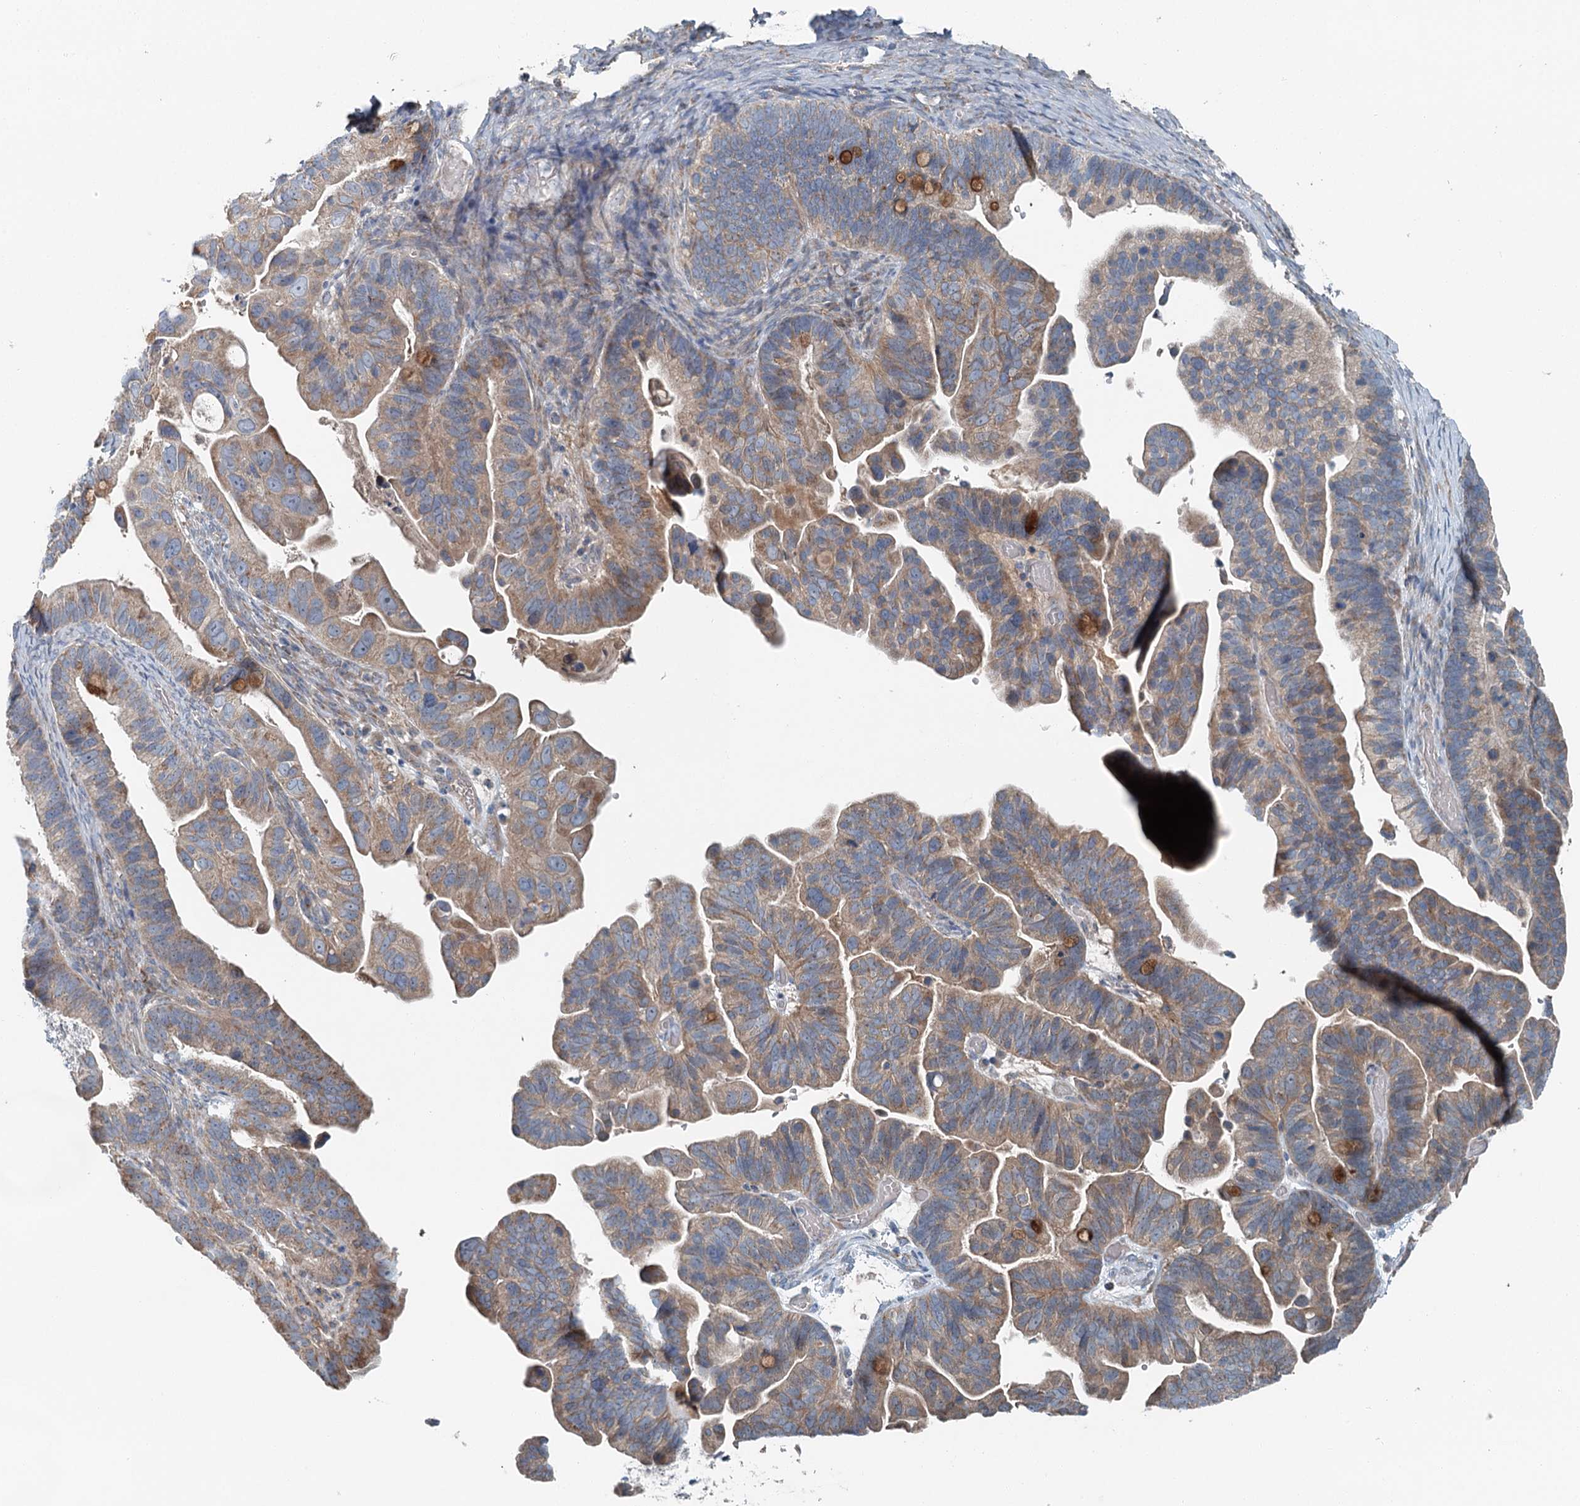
{"staining": {"intensity": "moderate", "quantity": "25%-75%", "location": "cytoplasmic/membranous"}, "tissue": "ovarian cancer", "cell_type": "Tumor cells", "image_type": "cancer", "snomed": [{"axis": "morphology", "description": "Cystadenocarcinoma, serous, NOS"}, {"axis": "topography", "description": "Ovary"}], "caption": "The histopathology image demonstrates staining of ovarian cancer, revealing moderate cytoplasmic/membranous protein staining (brown color) within tumor cells.", "gene": "CHCHD5", "patient": {"sex": "female", "age": 56}}